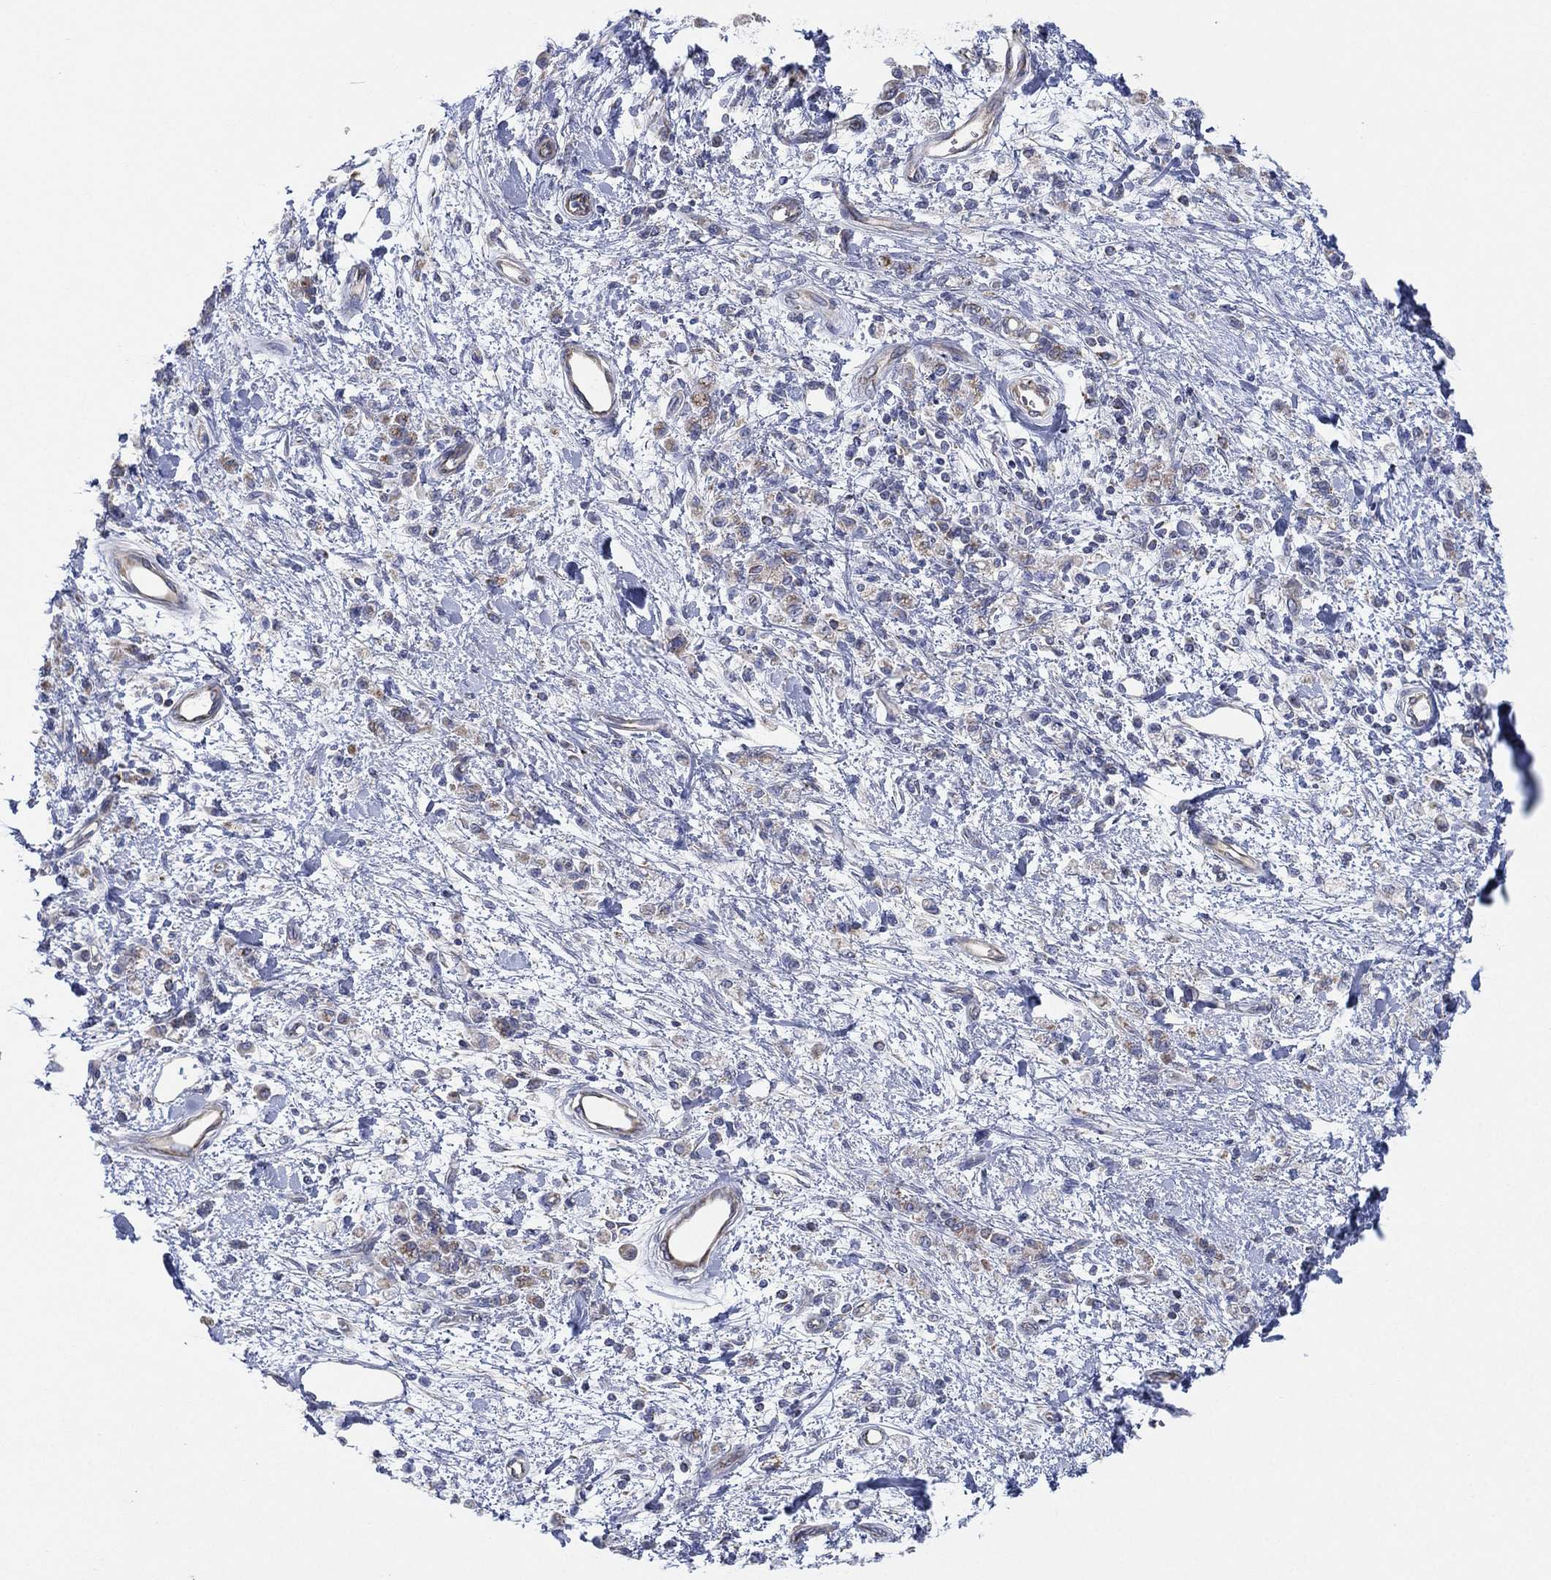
{"staining": {"intensity": "moderate", "quantity": ">75%", "location": "cytoplasmic/membranous"}, "tissue": "stomach cancer", "cell_type": "Tumor cells", "image_type": "cancer", "snomed": [{"axis": "morphology", "description": "Adenocarcinoma, NOS"}, {"axis": "topography", "description": "Stomach"}], "caption": "A brown stain shows moderate cytoplasmic/membranous expression of a protein in adenocarcinoma (stomach) tumor cells. Nuclei are stained in blue.", "gene": "INA", "patient": {"sex": "male", "age": 77}}